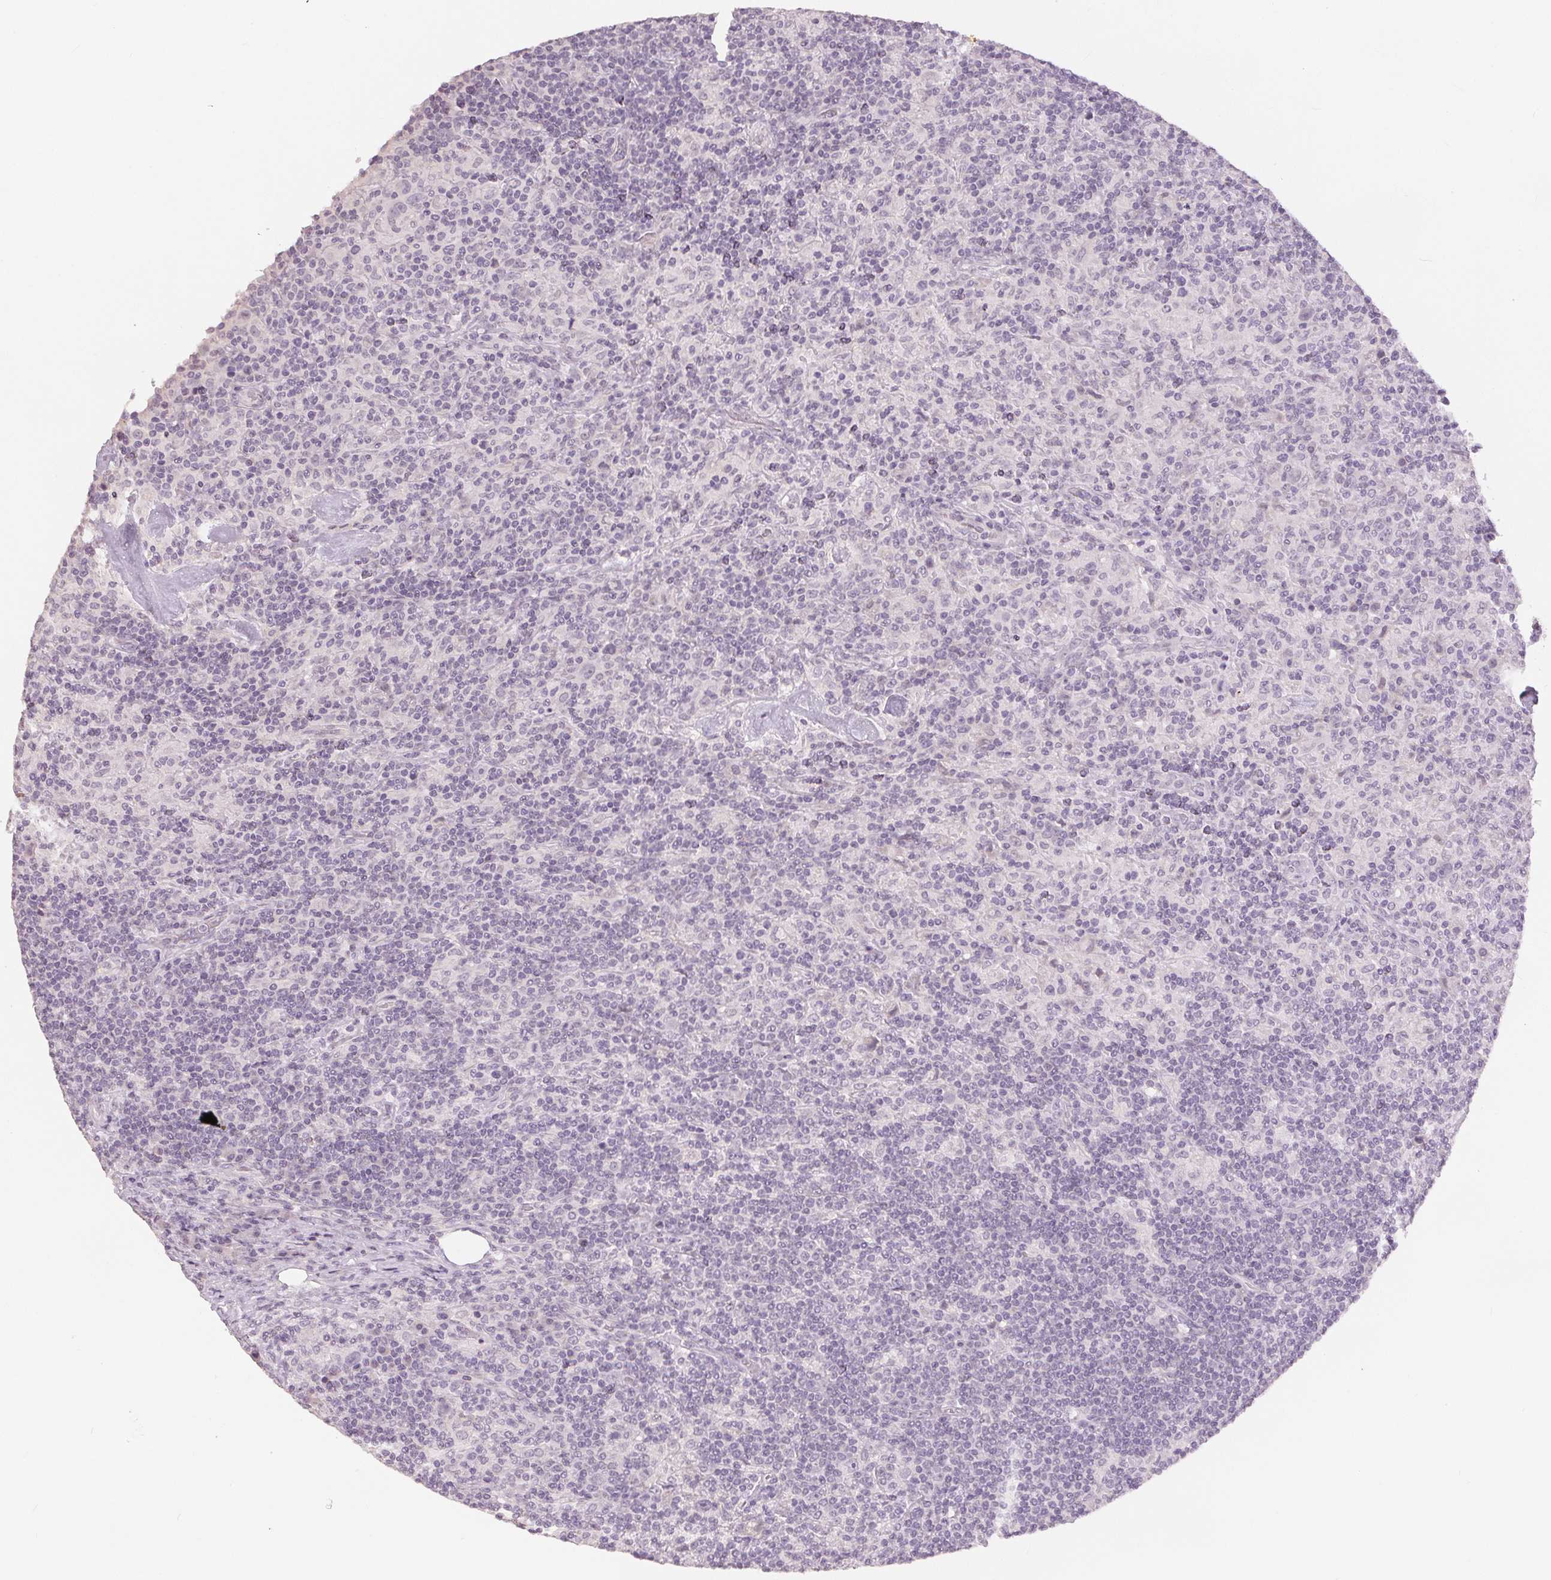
{"staining": {"intensity": "negative", "quantity": "none", "location": "none"}, "tissue": "lymphoma", "cell_type": "Tumor cells", "image_type": "cancer", "snomed": [{"axis": "morphology", "description": "Hodgkin's disease, NOS"}, {"axis": "topography", "description": "Lymph node"}], "caption": "Protein analysis of Hodgkin's disease demonstrates no significant staining in tumor cells.", "gene": "SLC27A5", "patient": {"sex": "male", "age": 70}}